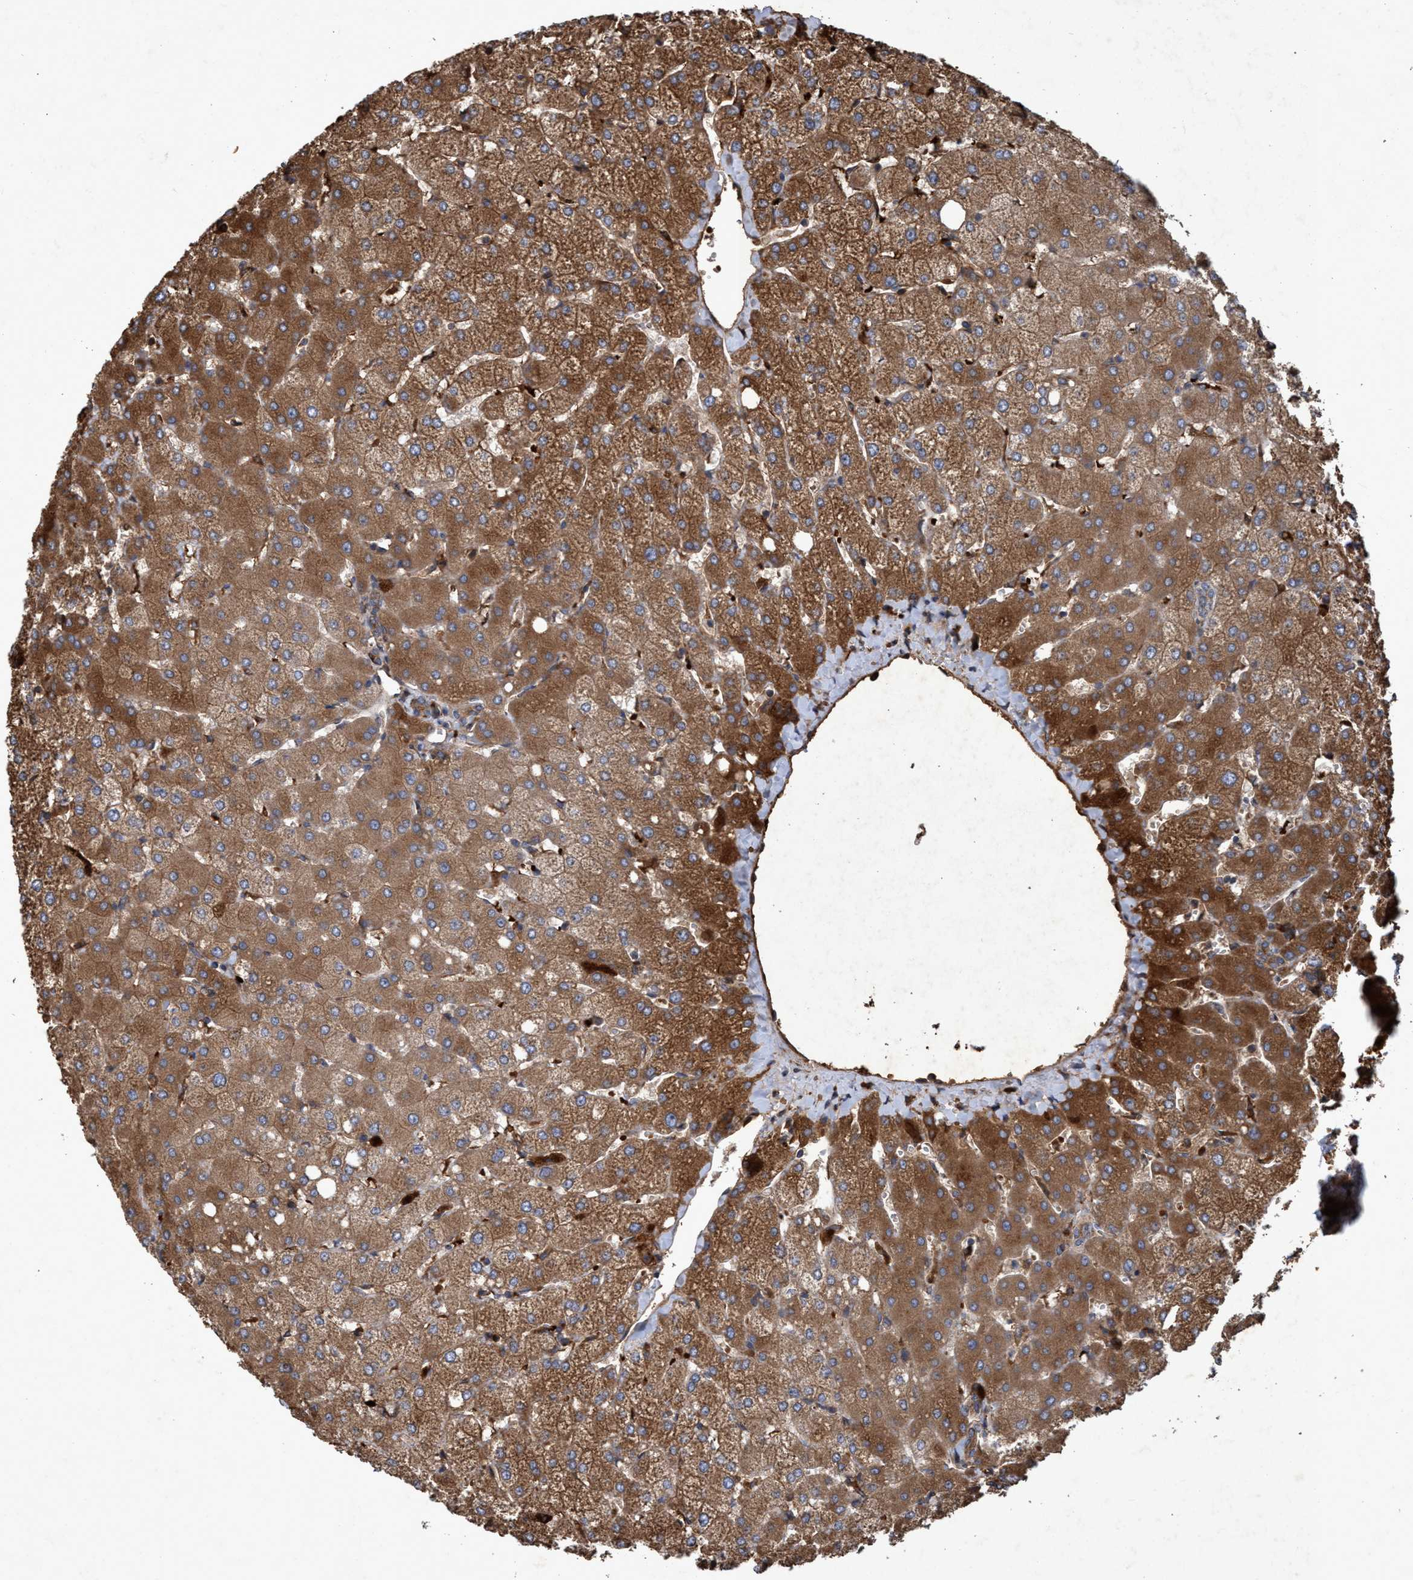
{"staining": {"intensity": "moderate", "quantity": ">75%", "location": "cytoplasmic/membranous"}, "tissue": "liver", "cell_type": "Cholangiocytes", "image_type": "normal", "snomed": [{"axis": "morphology", "description": "Normal tissue, NOS"}, {"axis": "topography", "description": "Liver"}], "caption": "A photomicrograph of human liver stained for a protein demonstrates moderate cytoplasmic/membranous brown staining in cholangiocytes. (brown staining indicates protein expression, while blue staining denotes nuclei).", "gene": "CHMP6", "patient": {"sex": "female", "age": 54}}